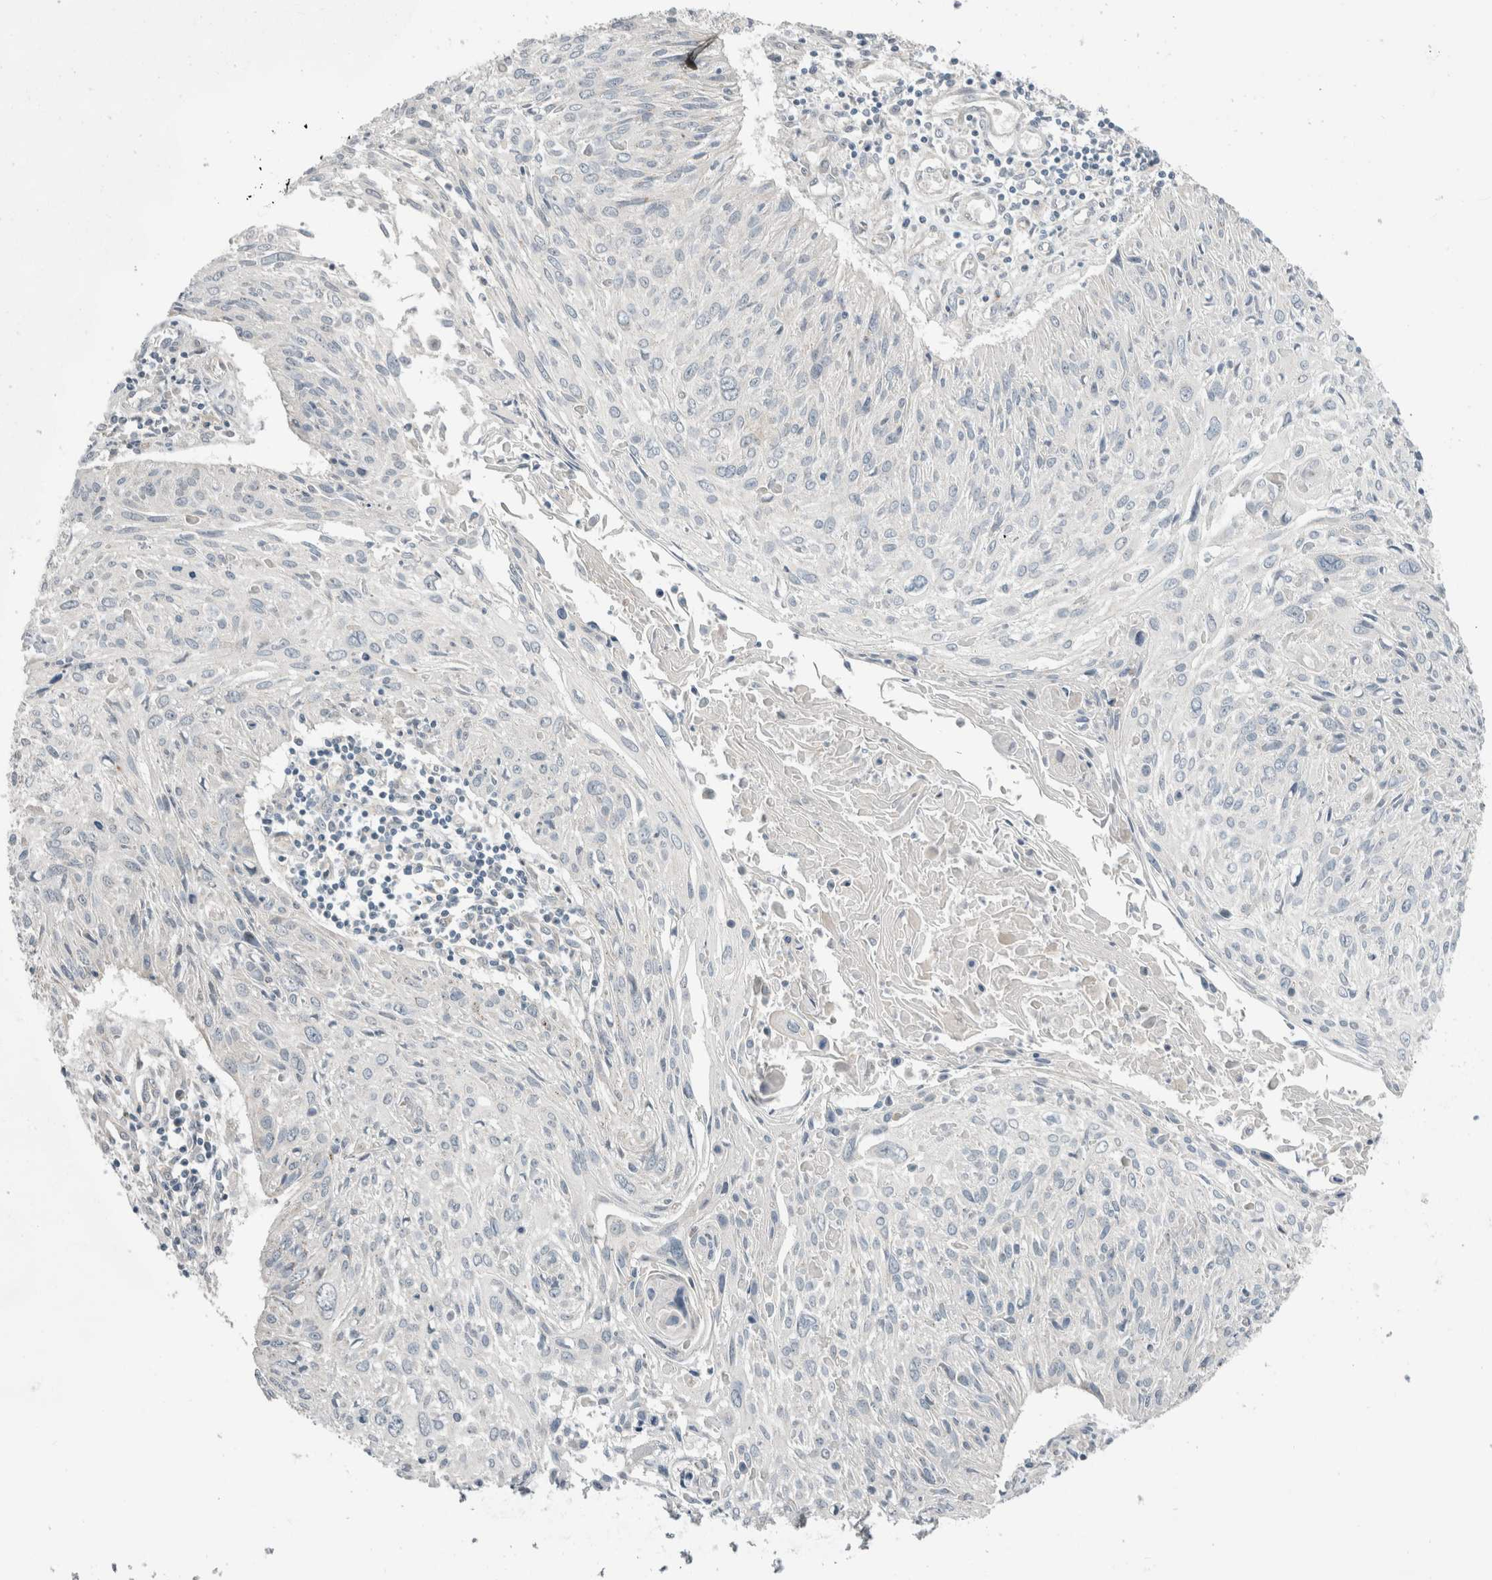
{"staining": {"intensity": "negative", "quantity": "none", "location": "none"}, "tissue": "cervical cancer", "cell_type": "Tumor cells", "image_type": "cancer", "snomed": [{"axis": "morphology", "description": "Squamous cell carcinoma, NOS"}, {"axis": "topography", "description": "Cervix"}], "caption": "There is no significant positivity in tumor cells of cervical cancer (squamous cell carcinoma).", "gene": "KPNA5", "patient": {"sex": "female", "age": 51}}